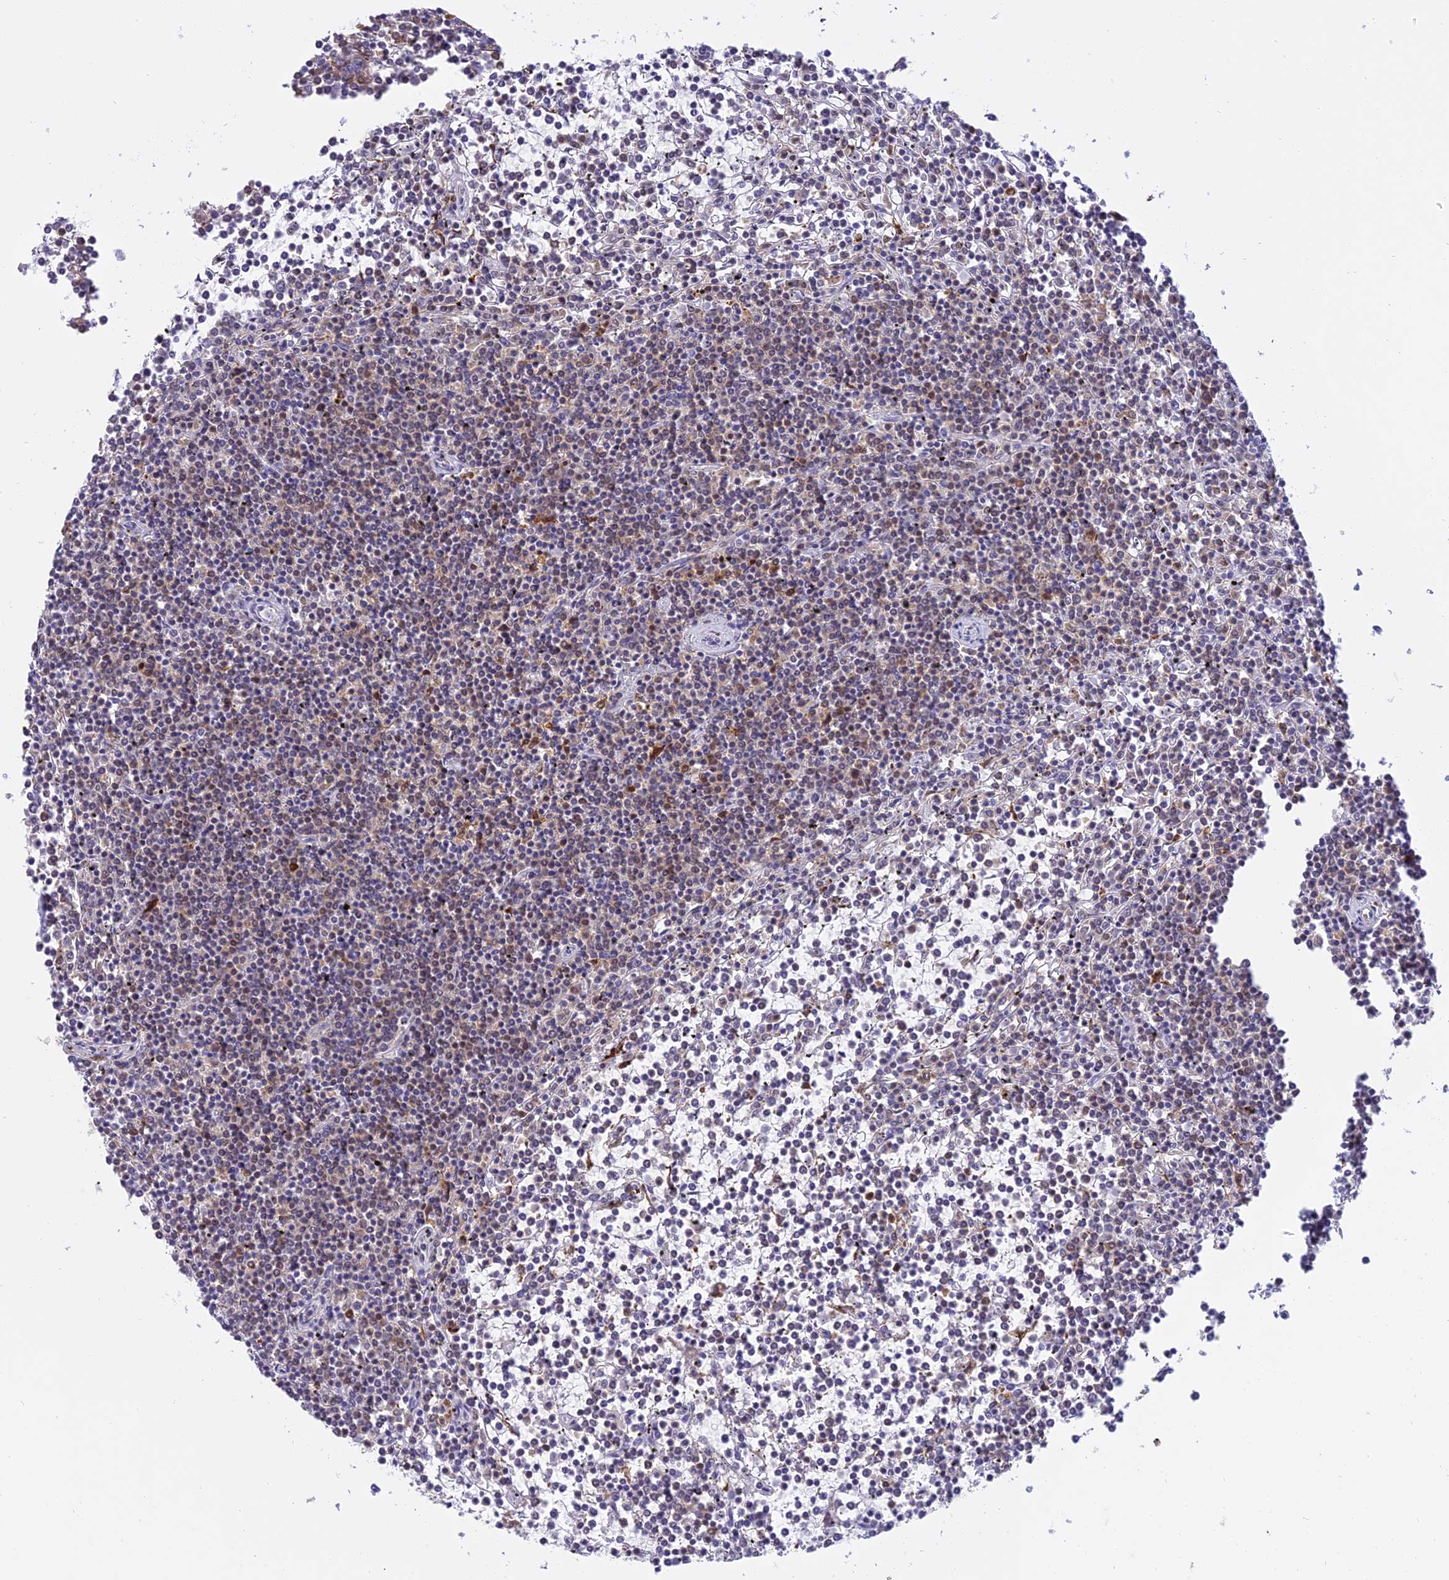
{"staining": {"intensity": "negative", "quantity": "none", "location": "none"}, "tissue": "lymphoma", "cell_type": "Tumor cells", "image_type": "cancer", "snomed": [{"axis": "morphology", "description": "Malignant lymphoma, non-Hodgkin's type, Low grade"}, {"axis": "topography", "description": "Spleen"}], "caption": "The immunohistochemistry micrograph has no significant positivity in tumor cells of lymphoma tissue.", "gene": "UBE2G1", "patient": {"sex": "female", "age": 19}}